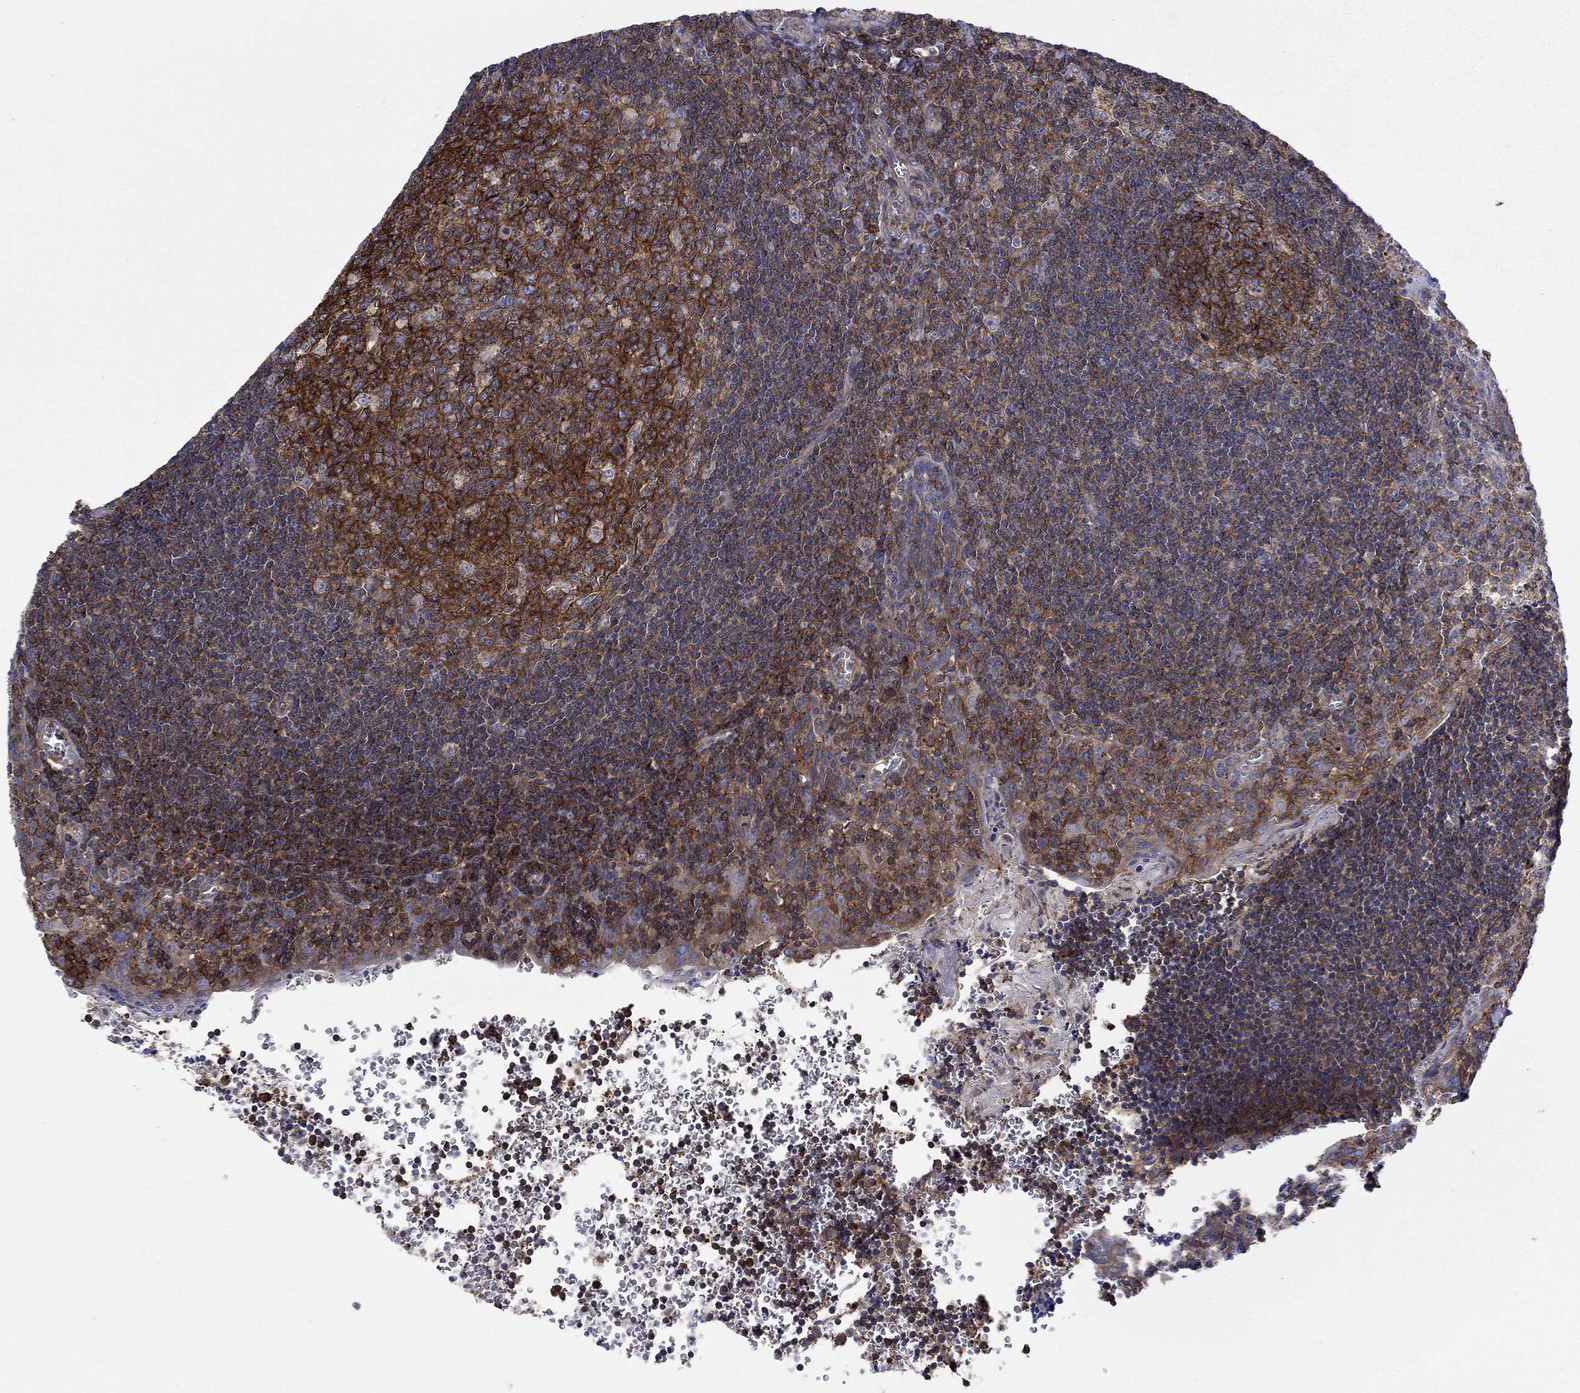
{"staining": {"intensity": "strong", "quantity": ">75%", "location": "cytoplasmic/membranous"}, "tissue": "tonsil", "cell_type": "Germinal center cells", "image_type": "normal", "snomed": [{"axis": "morphology", "description": "Normal tissue, NOS"}, {"axis": "morphology", "description": "Inflammation, NOS"}, {"axis": "topography", "description": "Tonsil"}], "caption": "A histopathology image of human tonsil stained for a protein reveals strong cytoplasmic/membranous brown staining in germinal center cells.", "gene": "PAG1", "patient": {"sex": "female", "age": 31}}